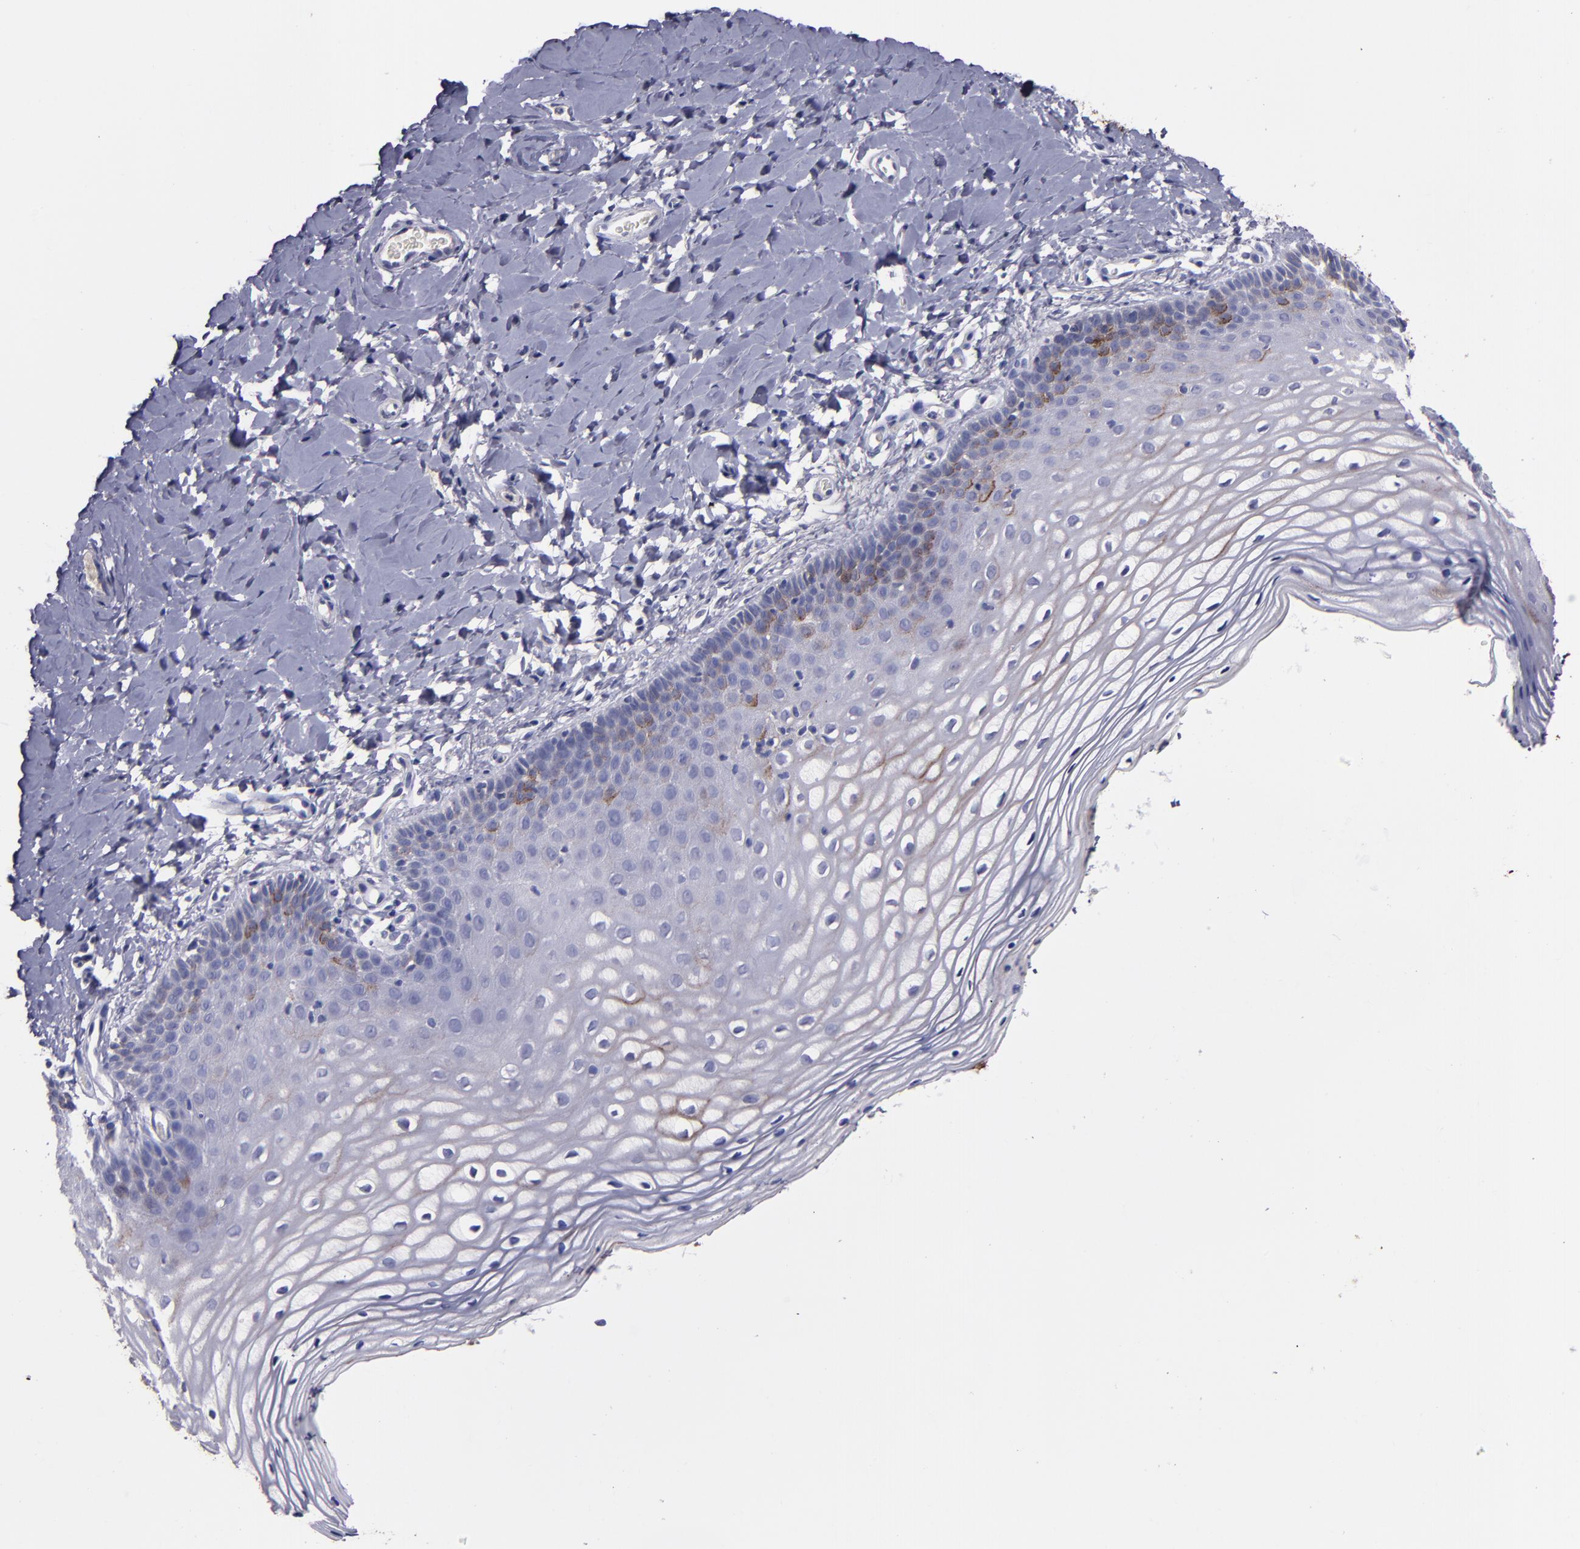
{"staining": {"intensity": "moderate", "quantity": "25%-75%", "location": "cytoplasmic/membranous"}, "tissue": "vagina", "cell_type": "Squamous epithelial cells", "image_type": "normal", "snomed": [{"axis": "morphology", "description": "Normal tissue, NOS"}, {"axis": "topography", "description": "Vagina"}], "caption": "Protein staining reveals moderate cytoplasmic/membranous expression in about 25%-75% of squamous epithelial cells in unremarkable vagina.", "gene": "MFGE8", "patient": {"sex": "female", "age": 55}}